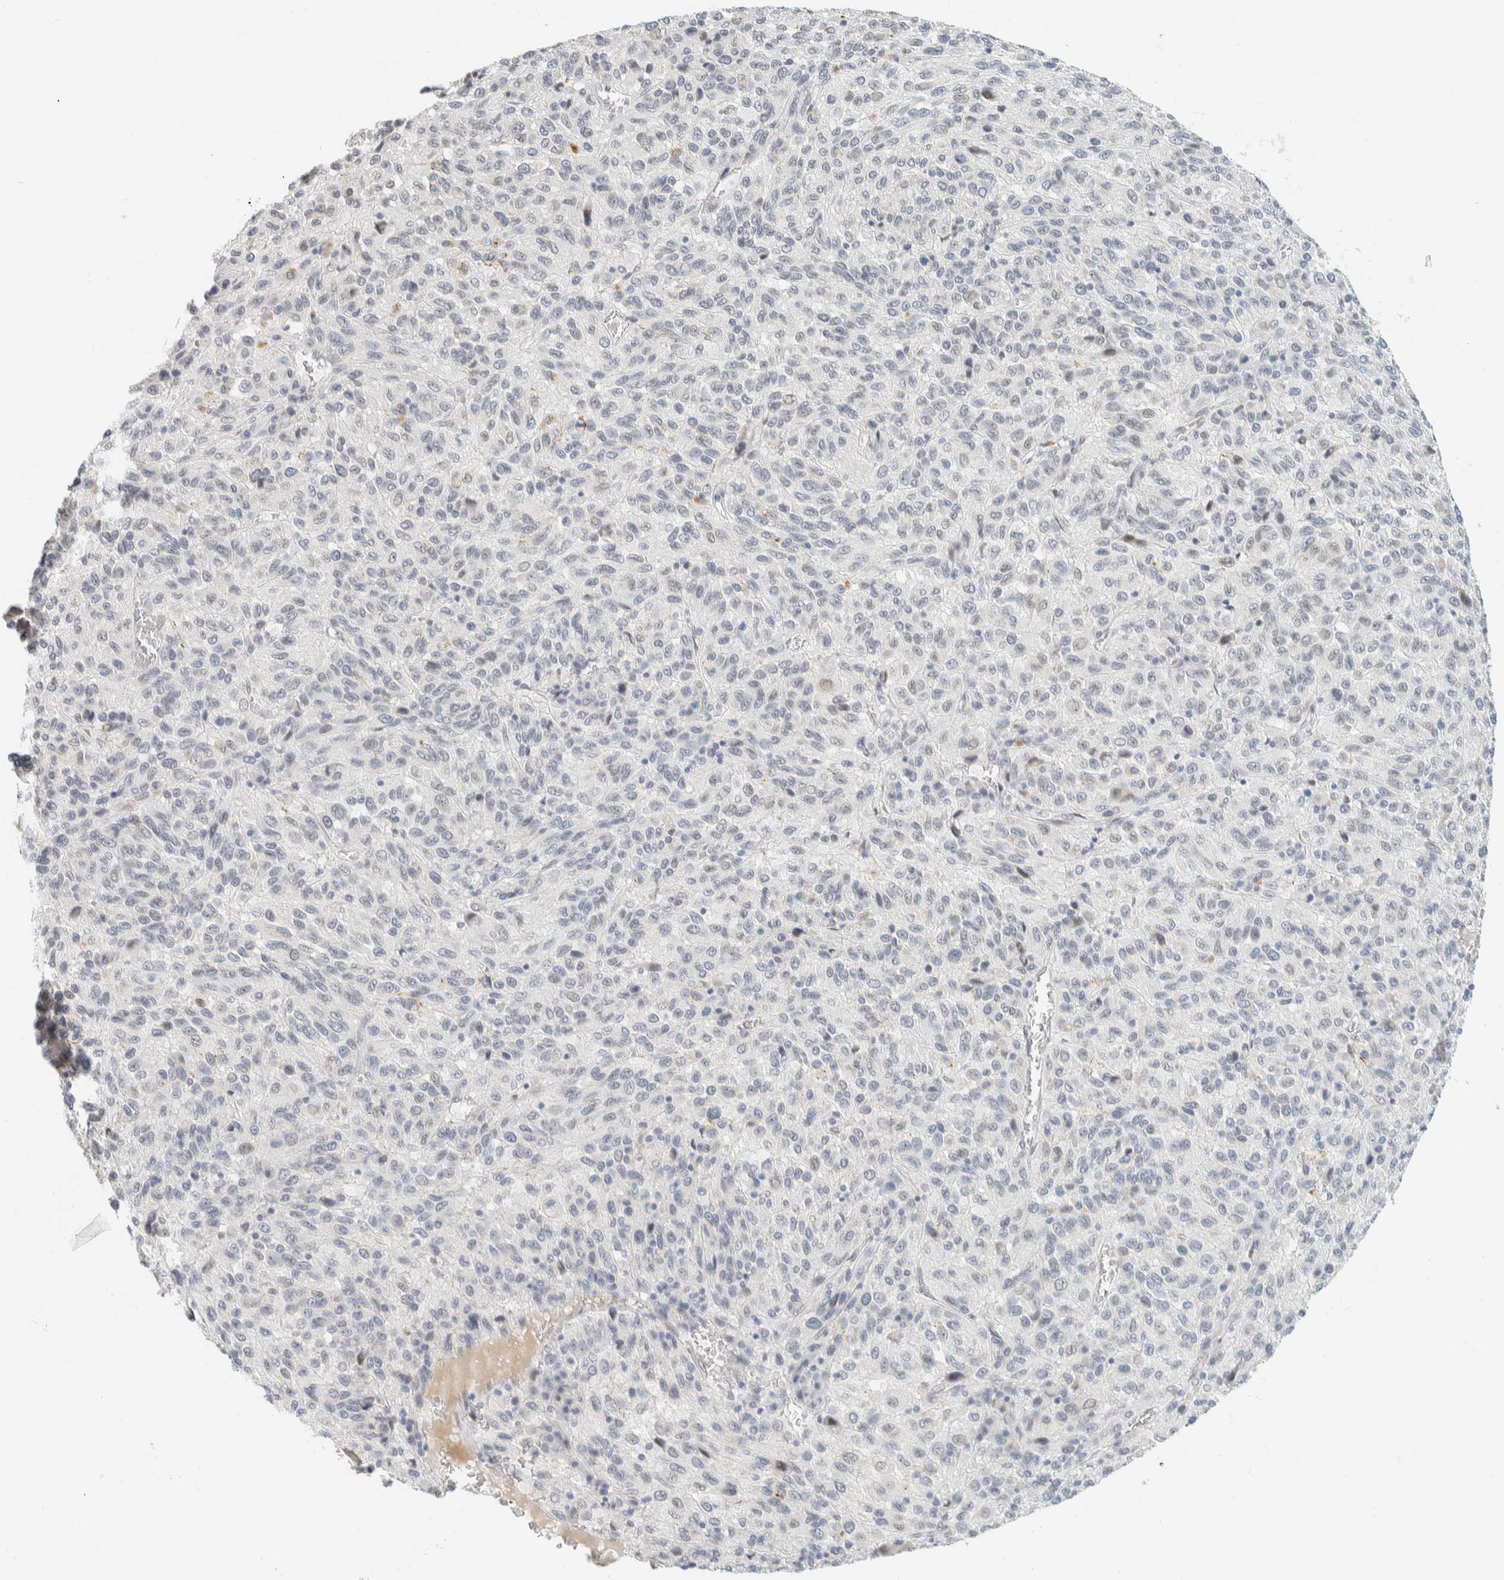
{"staining": {"intensity": "negative", "quantity": "none", "location": "none"}, "tissue": "melanoma", "cell_type": "Tumor cells", "image_type": "cancer", "snomed": [{"axis": "morphology", "description": "Malignant melanoma, Metastatic site"}, {"axis": "topography", "description": "Lung"}], "caption": "An immunohistochemistry (IHC) photomicrograph of melanoma is shown. There is no staining in tumor cells of melanoma.", "gene": "C1QTNF12", "patient": {"sex": "male", "age": 64}}